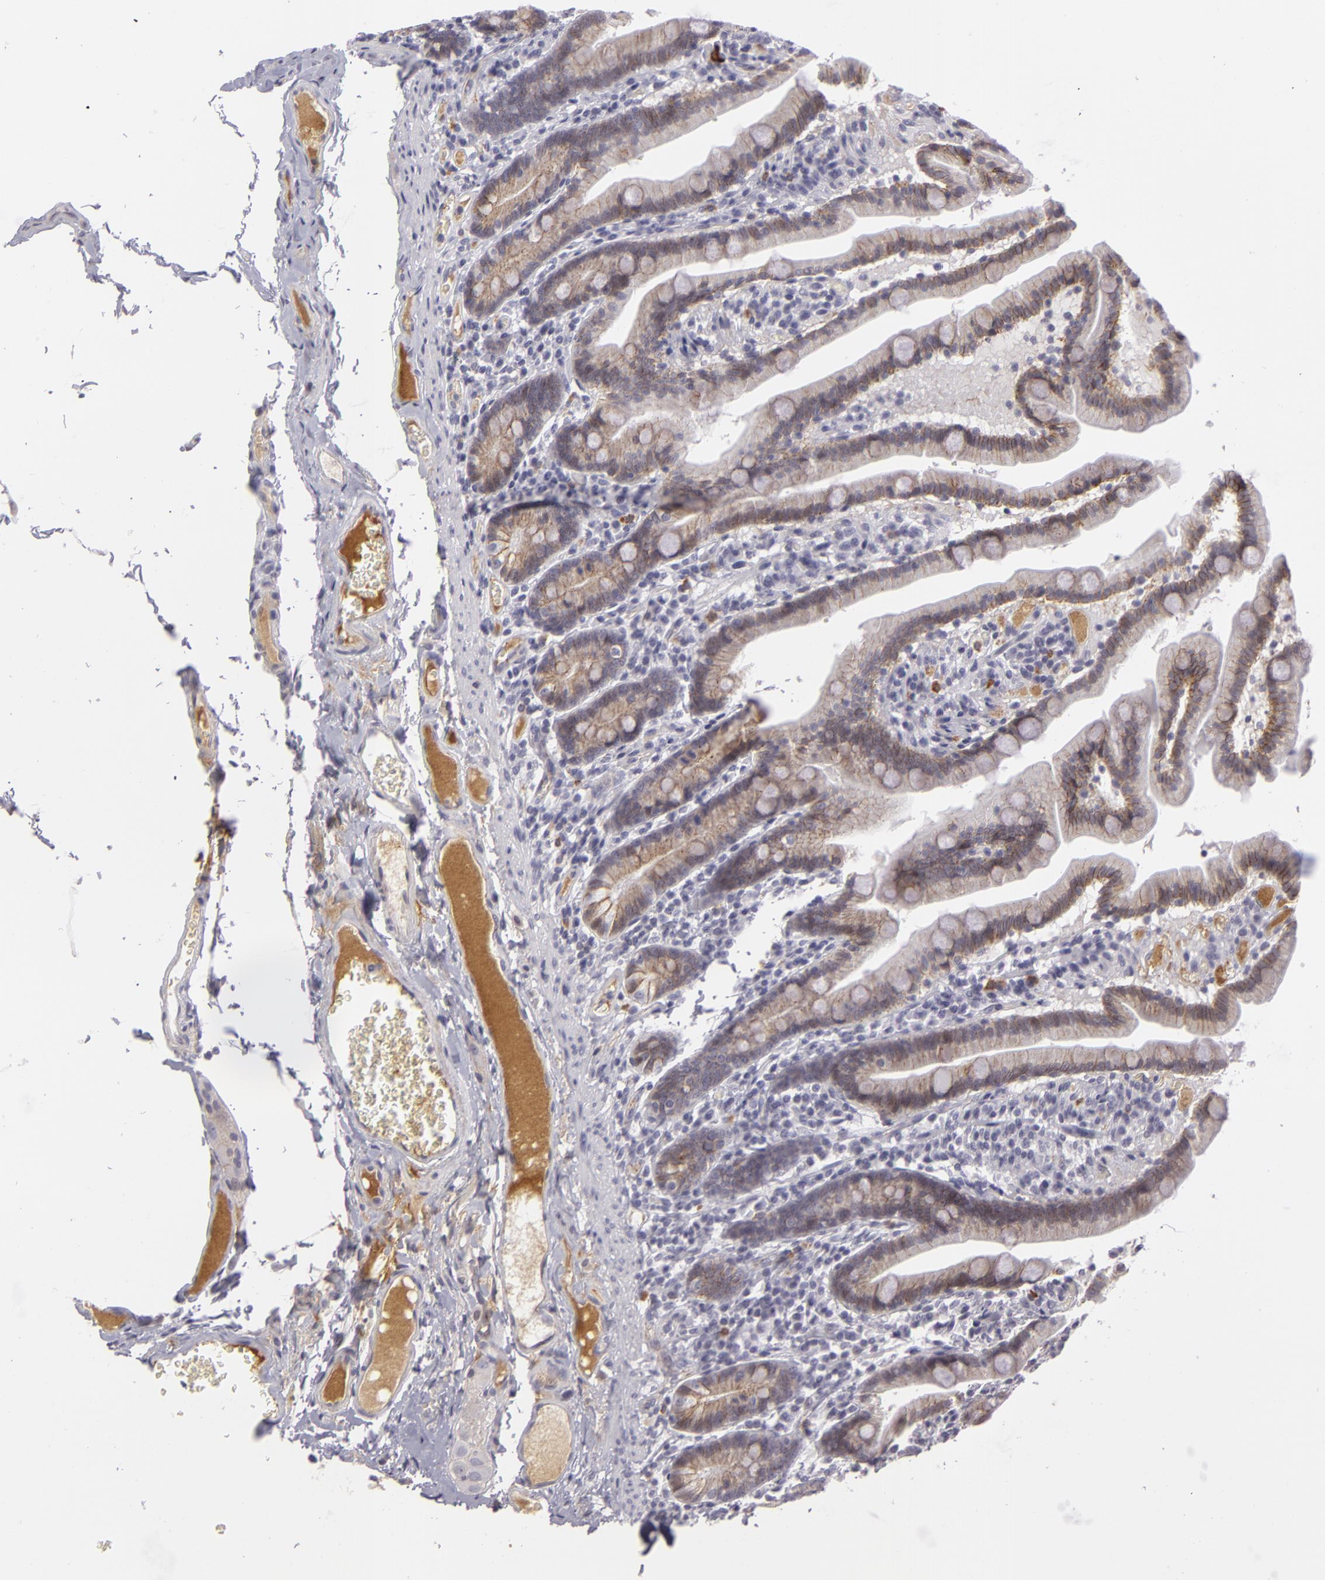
{"staining": {"intensity": "moderate", "quantity": ">75%", "location": "cytoplasmic/membranous"}, "tissue": "duodenum", "cell_type": "Glandular cells", "image_type": "normal", "snomed": [{"axis": "morphology", "description": "Normal tissue, NOS"}, {"axis": "topography", "description": "Duodenum"}], "caption": "Immunohistochemistry histopathology image of benign human duodenum stained for a protein (brown), which exhibits medium levels of moderate cytoplasmic/membranous positivity in about >75% of glandular cells.", "gene": "CTNNB1", "patient": {"sex": "female", "age": 75}}